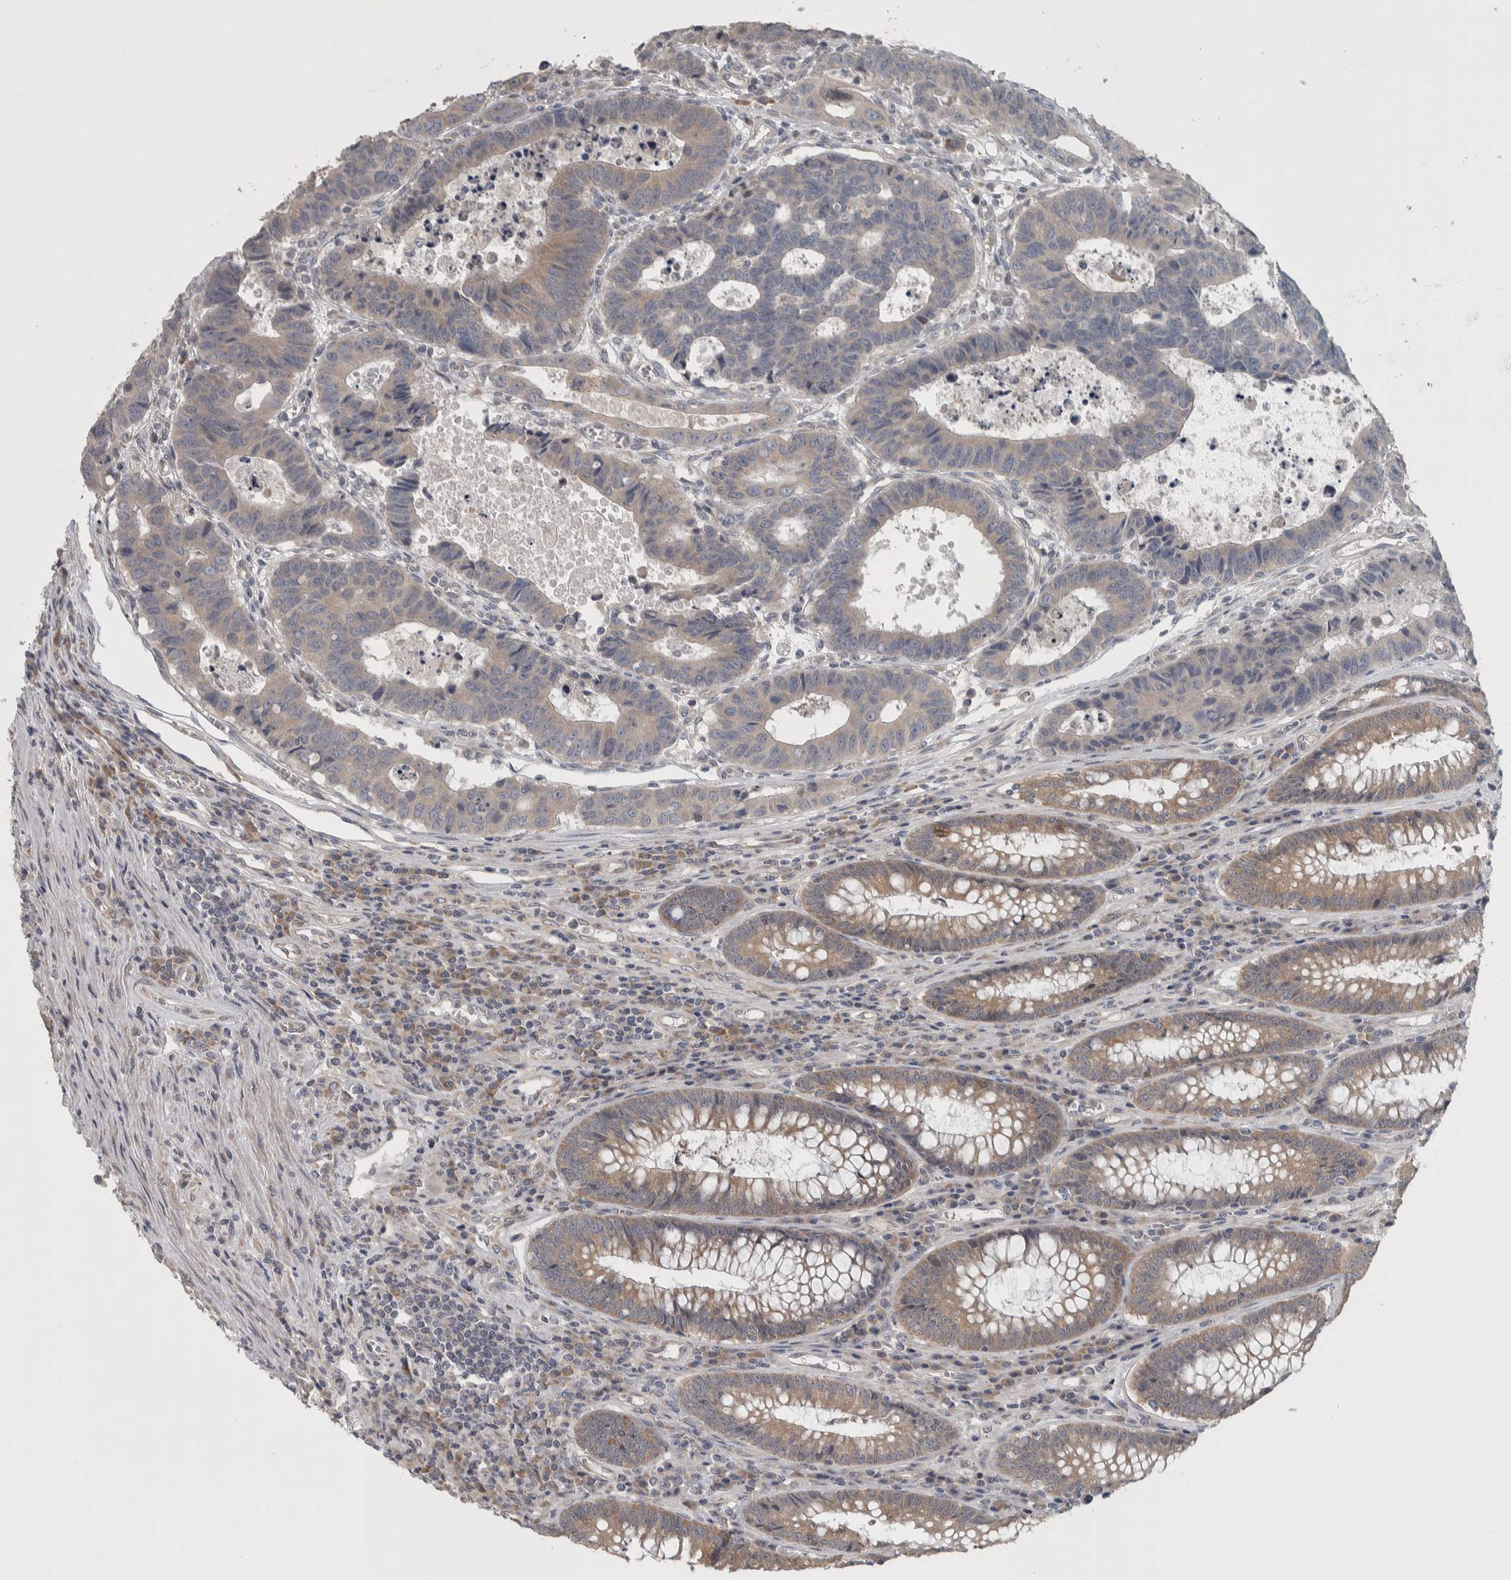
{"staining": {"intensity": "weak", "quantity": "<25%", "location": "cytoplasmic/membranous"}, "tissue": "colorectal cancer", "cell_type": "Tumor cells", "image_type": "cancer", "snomed": [{"axis": "morphology", "description": "Adenocarcinoma, NOS"}, {"axis": "topography", "description": "Rectum"}], "caption": "Human colorectal adenocarcinoma stained for a protein using immunohistochemistry (IHC) reveals no staining in tumor cells.", "gene": "SRP68", "patient": {"sex": "male", "age": 84}}